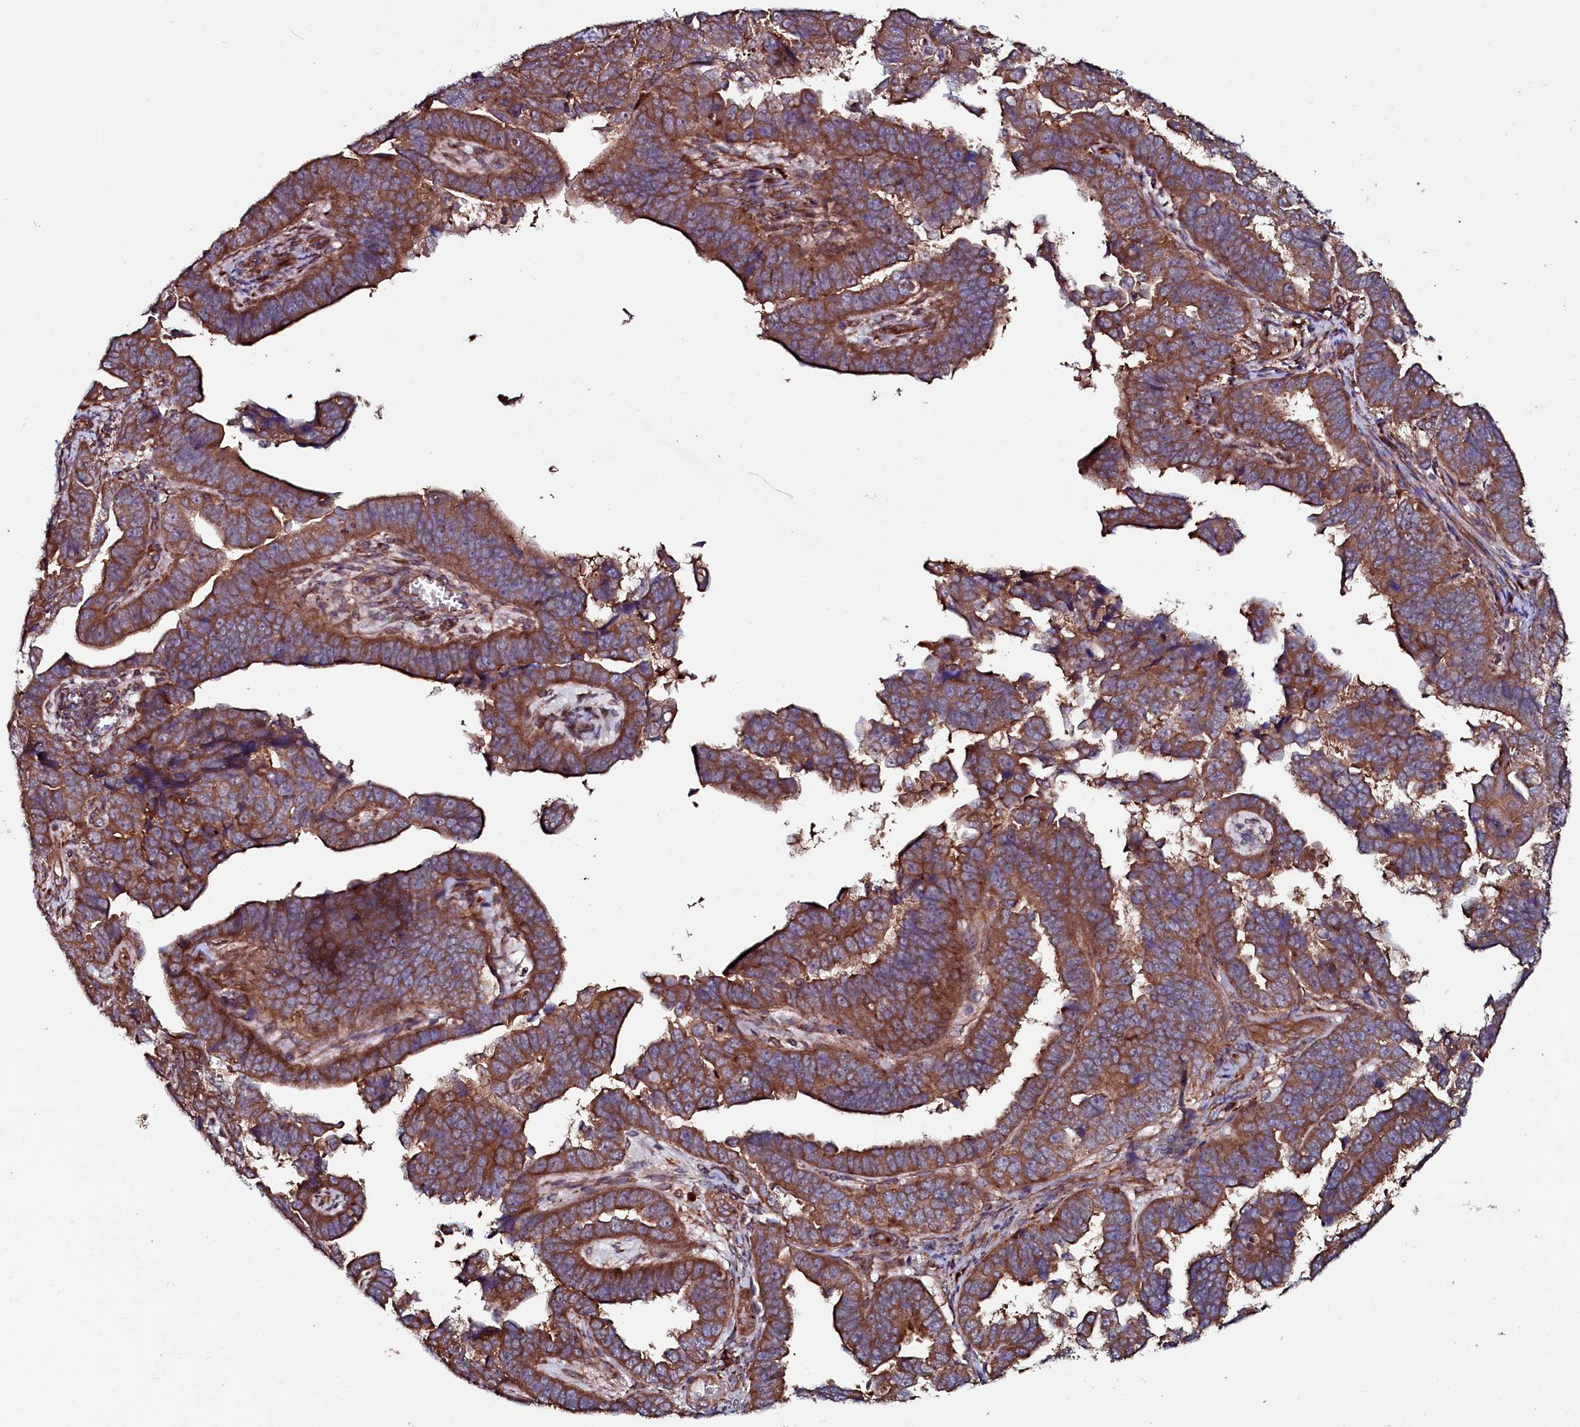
{"staining": {"intensity": "strong", "quantity": ">75%", "location": "cytoplasmic/membranous"}, "tissue": "endometrial cancer", "cell_type": "Tumor cells", "image_type": "cancer", "snomed": [{"axis": "morphology", "description": "Adenocarcinoma, NOS"}, {"axis": "topography", "description": "Endometrium"}], "caption": "A high-resolution photomicrograph shows immunohistochemistry staining of endometrial cancer (adenocarcinoma), which displays strong cytoplasmic/membranous positivity in approximately >75% of tumor cells. (brown staining indicates protein expression, while blue staining denotes nuclei).", "gene": "USPL1", "patient": {"sex": "female", "age": 75}}